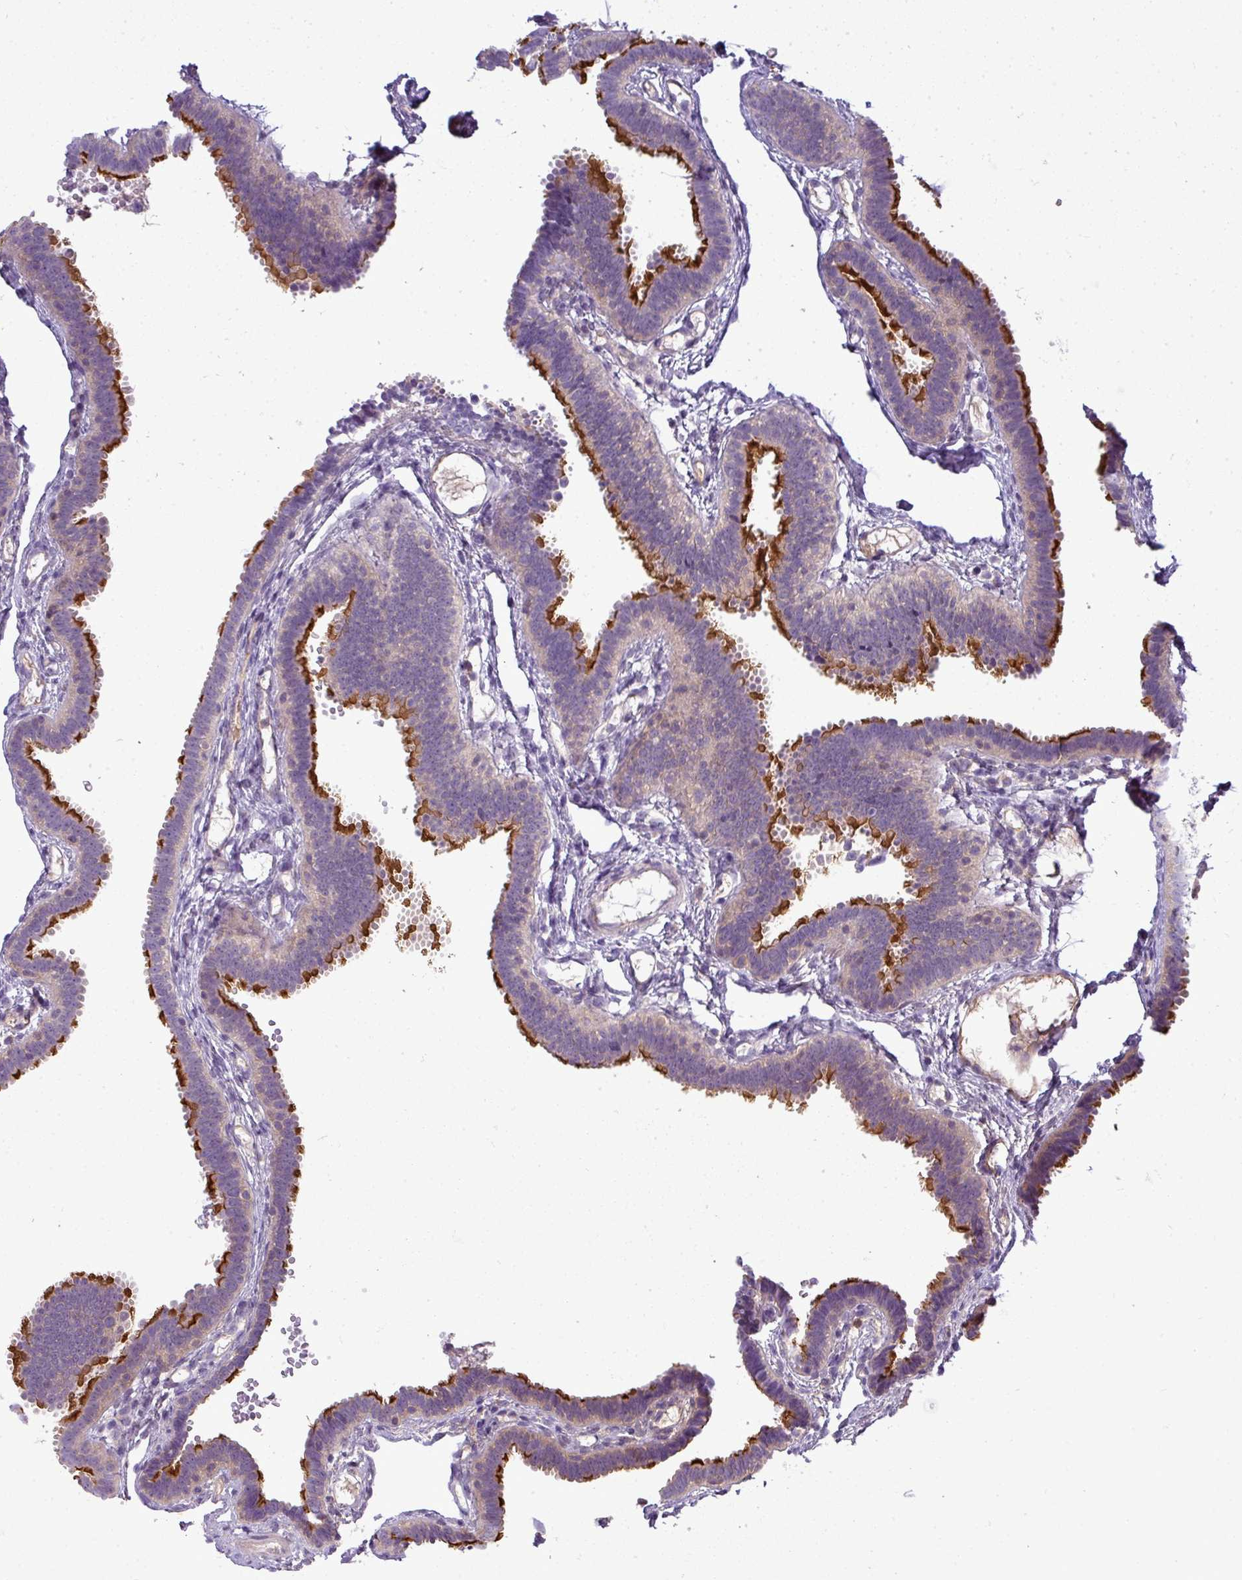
{"staining": {"intensity": "strong", "quantity": "25%-75%", "location": "cytoplasmic/membranous"}, "tissue": "fallopian tube", "cell_type": "Glandular cells", "image_type": "normal", "snomed": [{"axis": "morphology", "description": "Normal tissue, NOS"}, {"axis": "topography", "description": "Fallopian tube"}], "caption": "Brown immunohistochemical staining in benign human fallopian tube shows strong cytoplasmic/membranous positivity in approximately 25%-75% of glandular cells.", "gene": "STAT5A", "patient": {"sex": "female", "age": 37}}